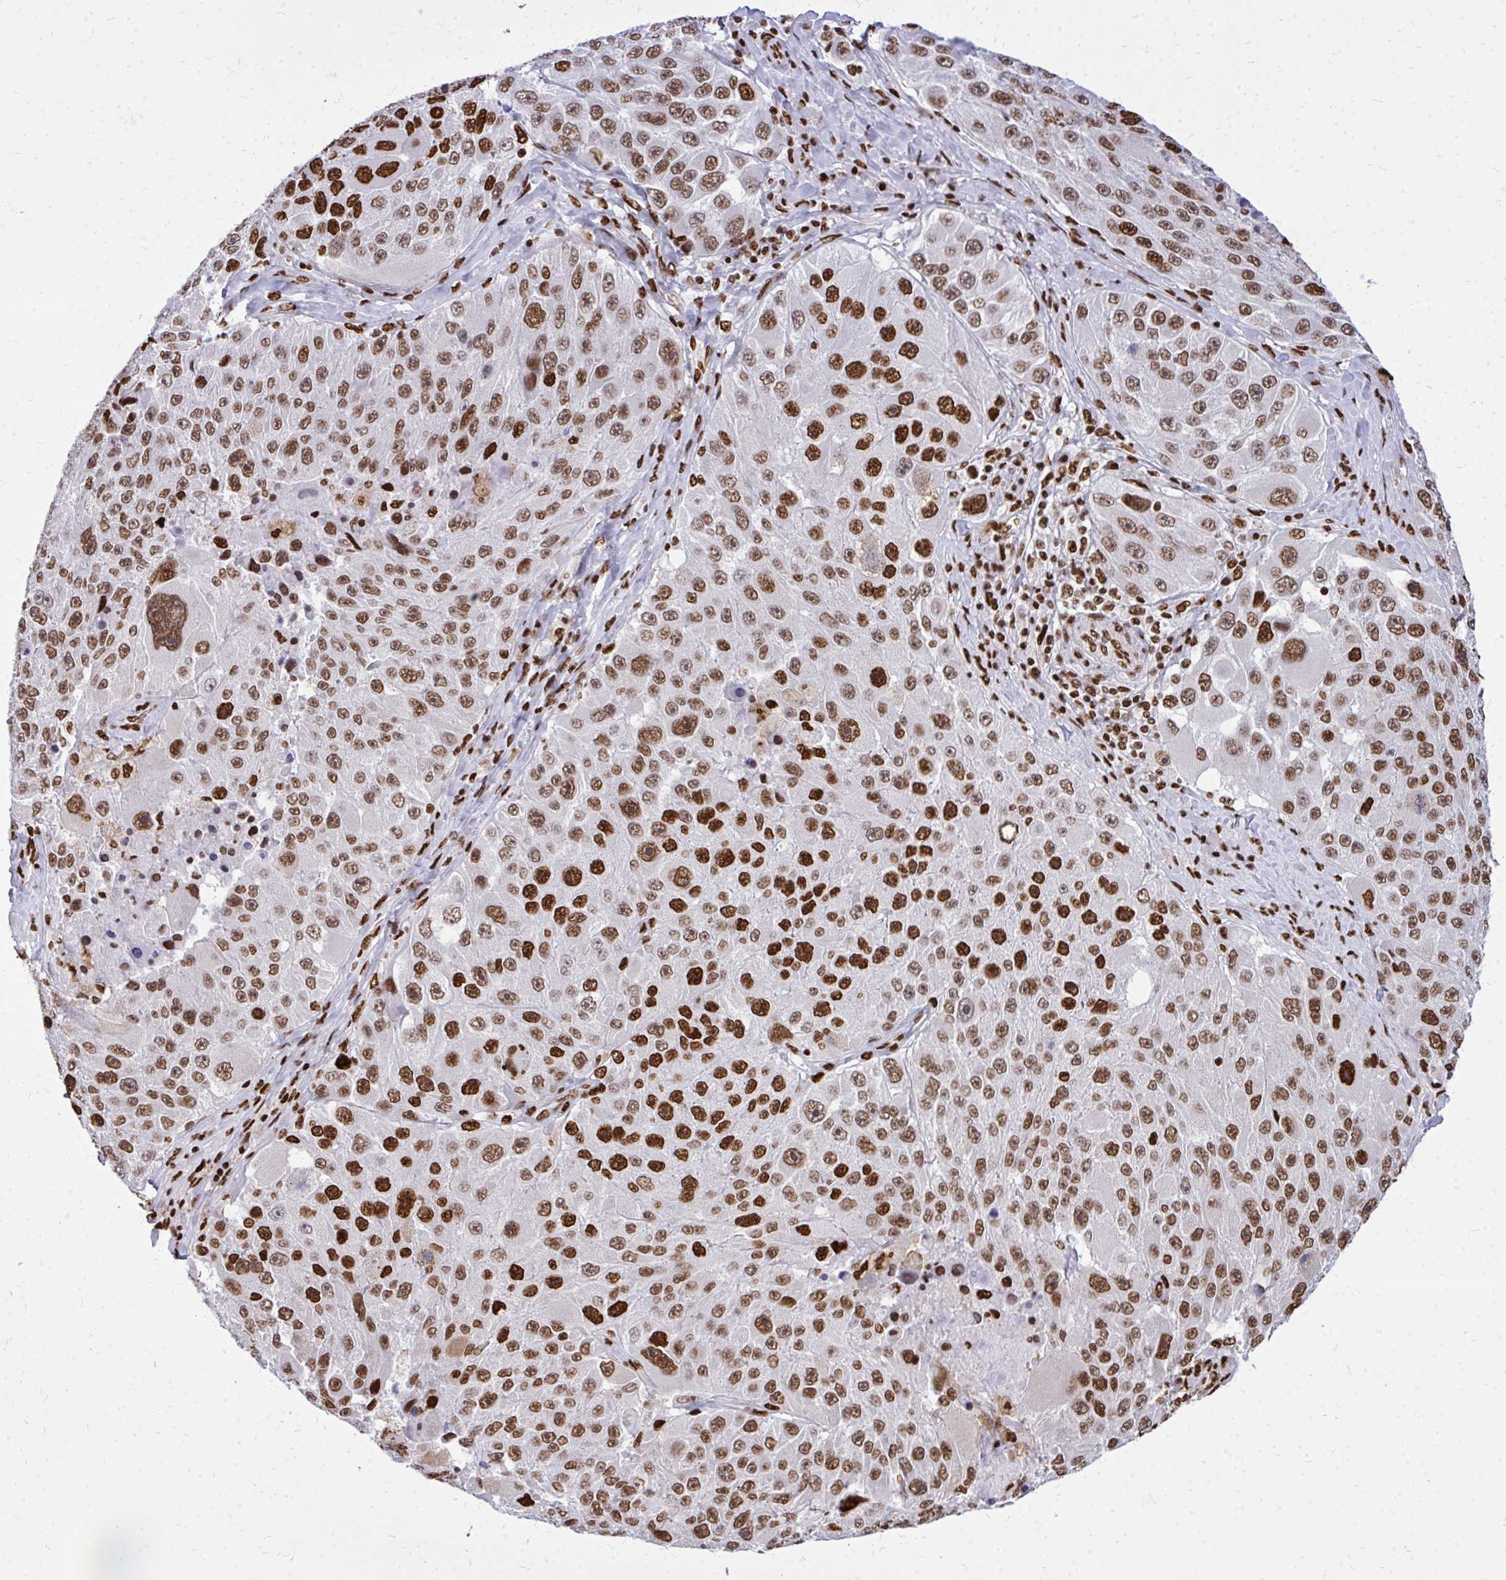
{"staining": {"intensity": "strong", "quantity": ">75%", "location": "nuclear"}, "tissue": "melanoma", "cell_type": "Tumor cells", "image_type": "cancer", "snomed": [{"axis": "morphology", "description": "Malignant melanoma, Metastatic site"}, {"axis": "topography", "description": "Lymph node"}], "caption": "This histopathology image reveals immunohistochemistry staining of human melanoma, with high strong nuclear expression in approximately >75% of tumor cells.", "gene": "TBL1Y", "patient": {"sex": "male", "age": 62}}